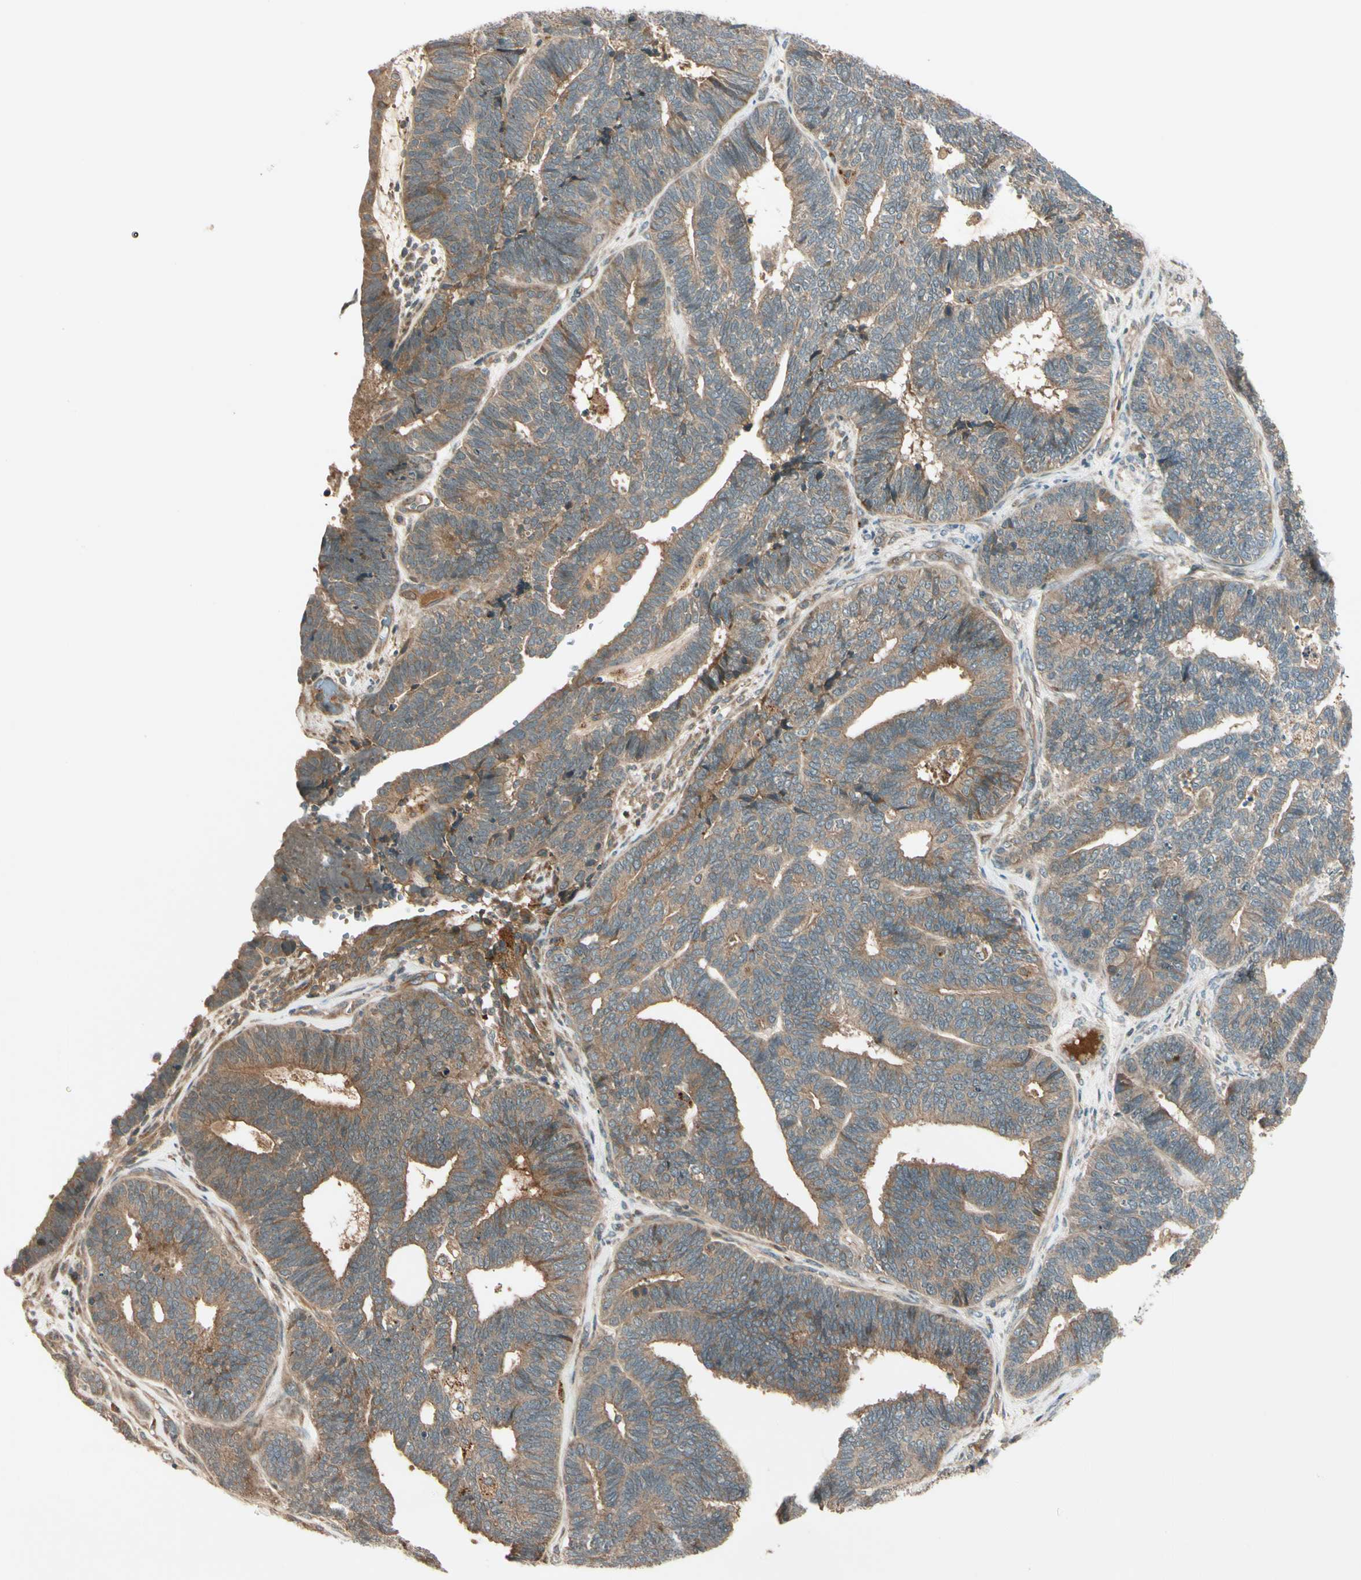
{"staining": {"intensity": "moderate", "quantity": ">75%", "location": "cytoplasmic/membranous"}, "tissue": "endometrial cancer", "cell_type": "Tumor cells", "image_type": "cancer", "snomed": [{"axis": "morphology", "description": "Adenocarcinoma, NOS"}, {"axis": "topography", "description": "Endometrium"}], "caption": "Tumor cells demonstrate medium levels of moderate cytoplasmic/membranous positivity in approximately >75% of cells in adenocarcinoma (endometrial). (DAB (3,3'-diaminobenzidine) IHC, brown staining for protein, blue staining for nuclei).", "gene": "ACVR1C", "patient": {"sex": "female", "age": 70}}